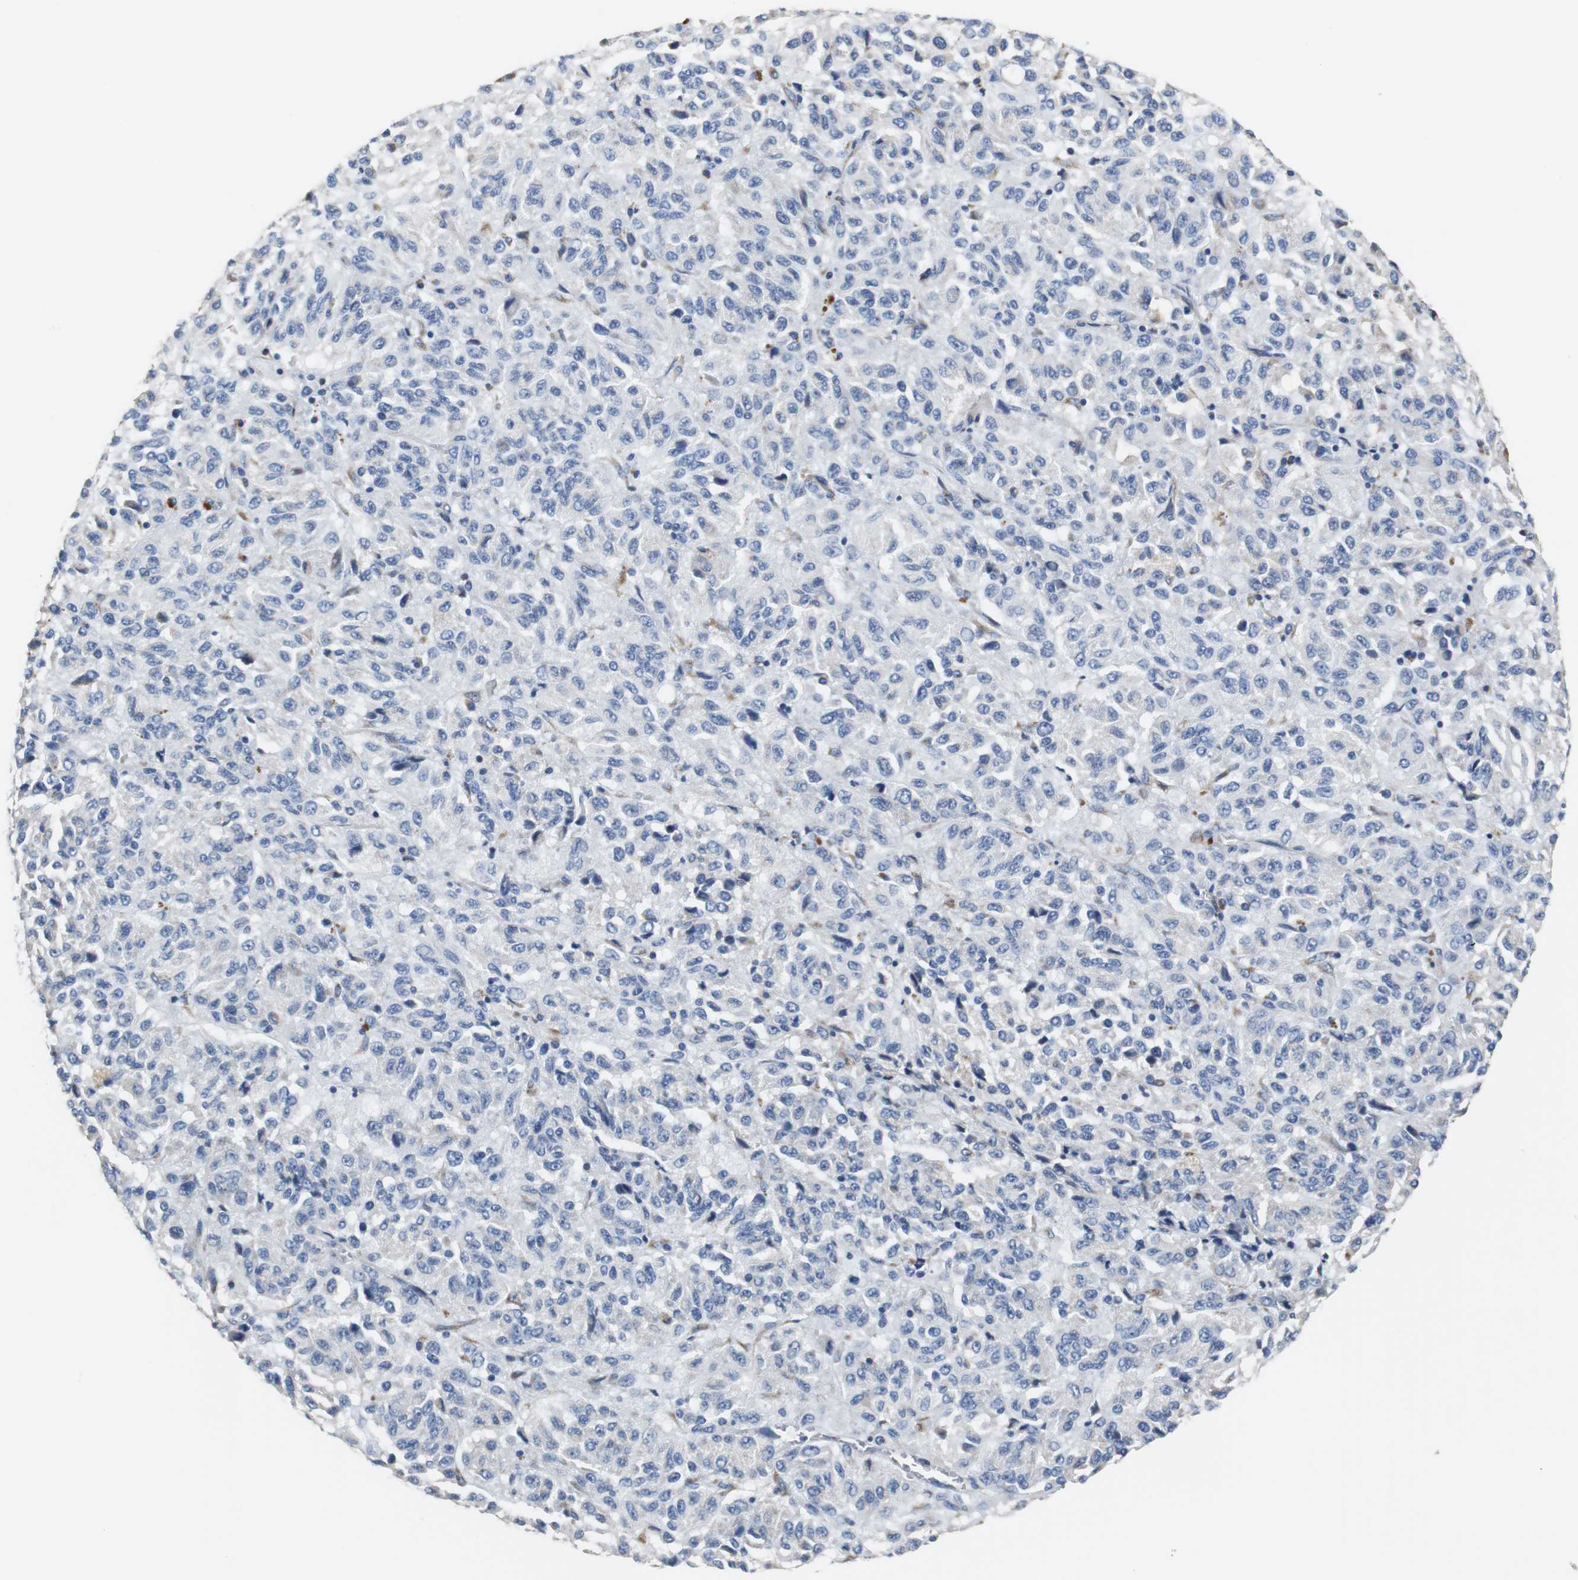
{"staining": {"intensity": "weak", "quantity": ">75%", "location": "cytoplasmic/membranous"}, "tissue": "melanoma", "cell_type": "Tumor cells", "image_type": "cancer", "snomed": [{"axis": "morphology", "description": "Malignant melanoma, Metastatic site"}, {"axis": "topography", "description": "Lung"}], "caption": "Weak cytoplasmic/membranous expression is appreciated in about >75% of tumor cells in malignant melanoma (metastatic site).", "gene": "PCK1", "patient": {"sex": "male", "age": 64}}